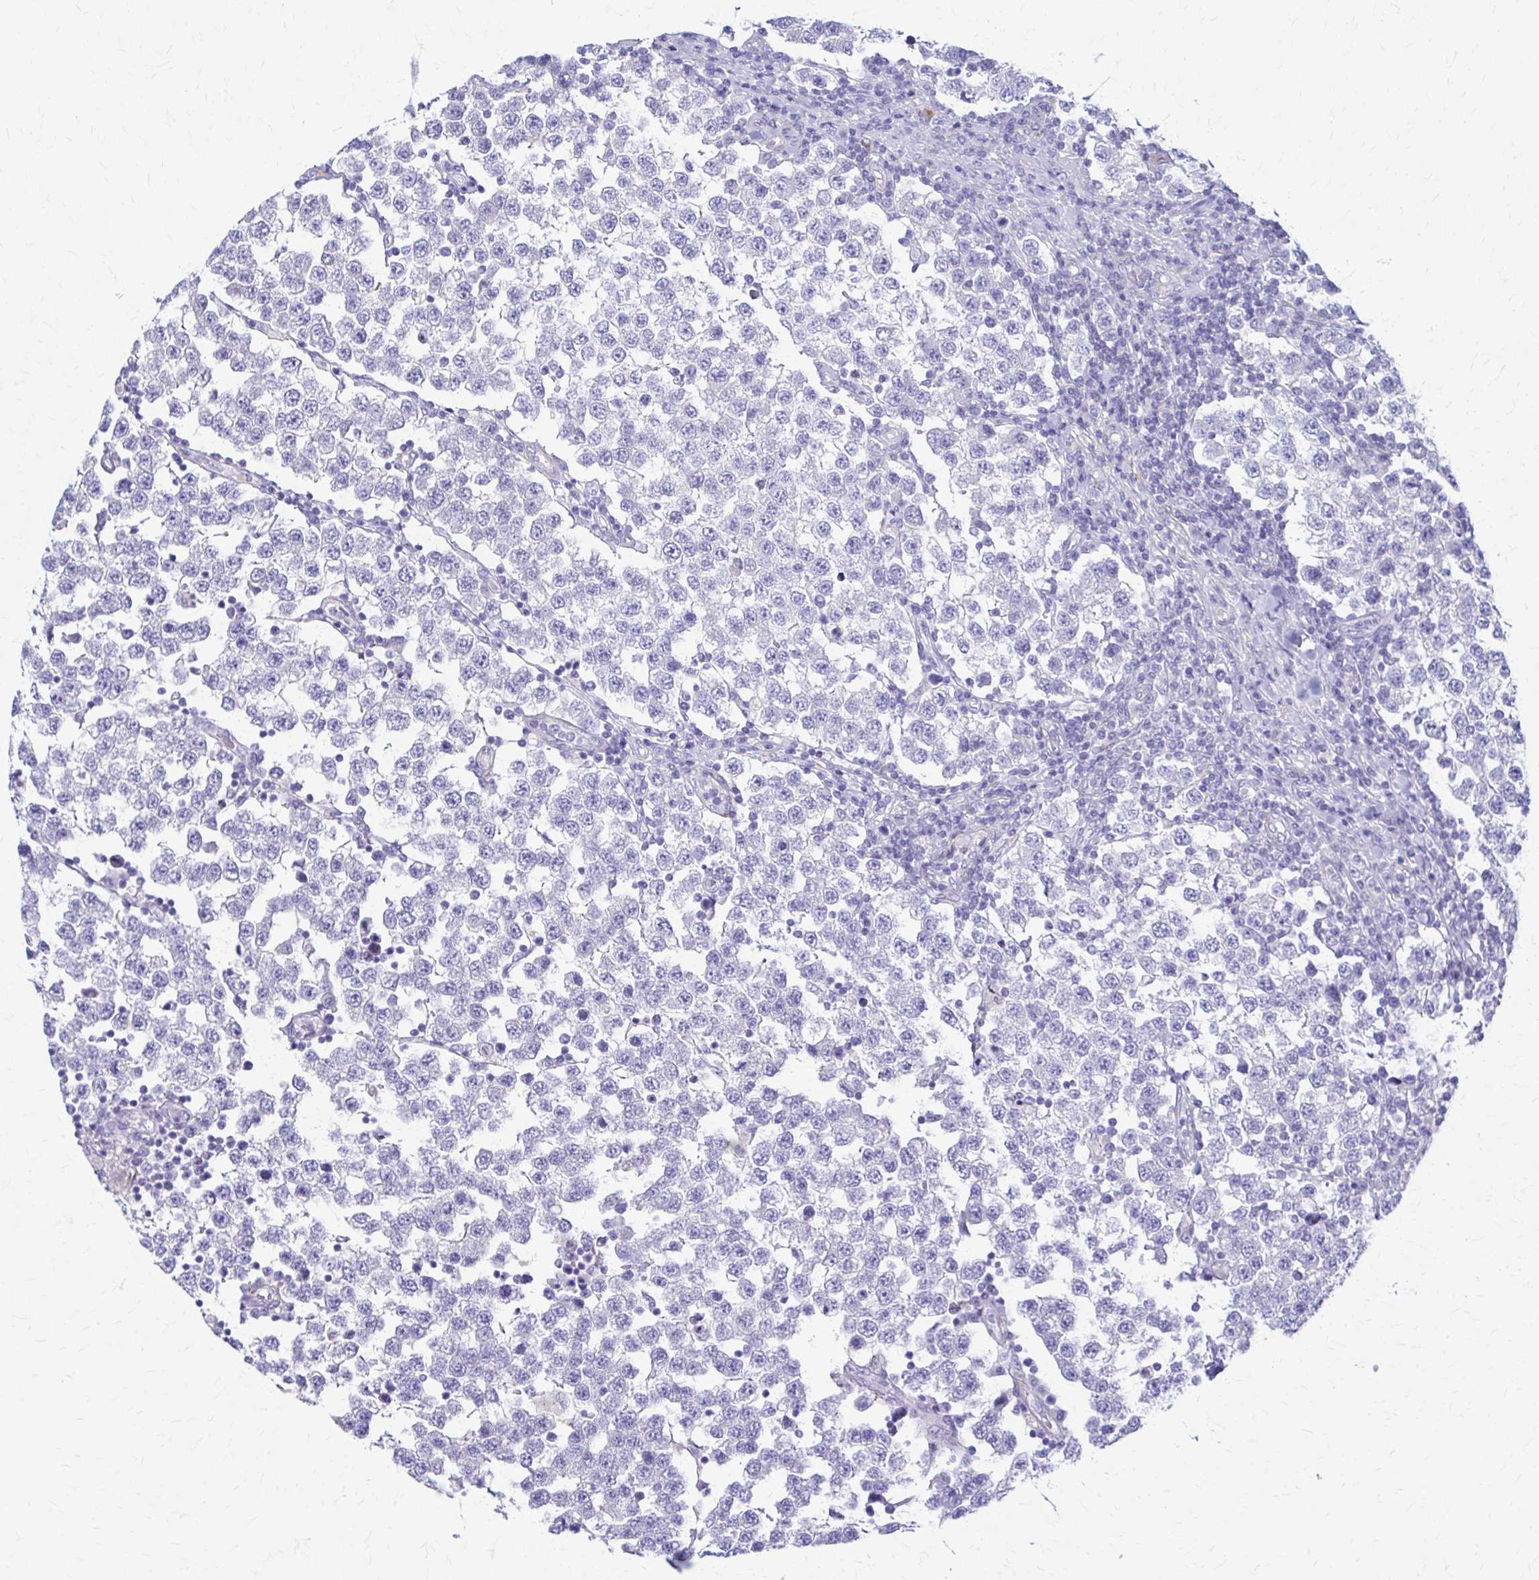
{"staining": {"intensity": "negative", "quantity": "none", "location": "none"}, "tissue": "testis cancer", "cell_type": "Tumor cells", "image_type": "cancer", "snomed": [{"axis": "morphology", "description": "Seminoma, NOS"}, {"axis": "topography", "description": "Testis"}], "caption": "High power microscopy photomicrograph of an IHC image of testis cancer, revealing no significant expression in tumor cells.", "gene": "DSP", "patient": {"sex": "male", "age": 34}}